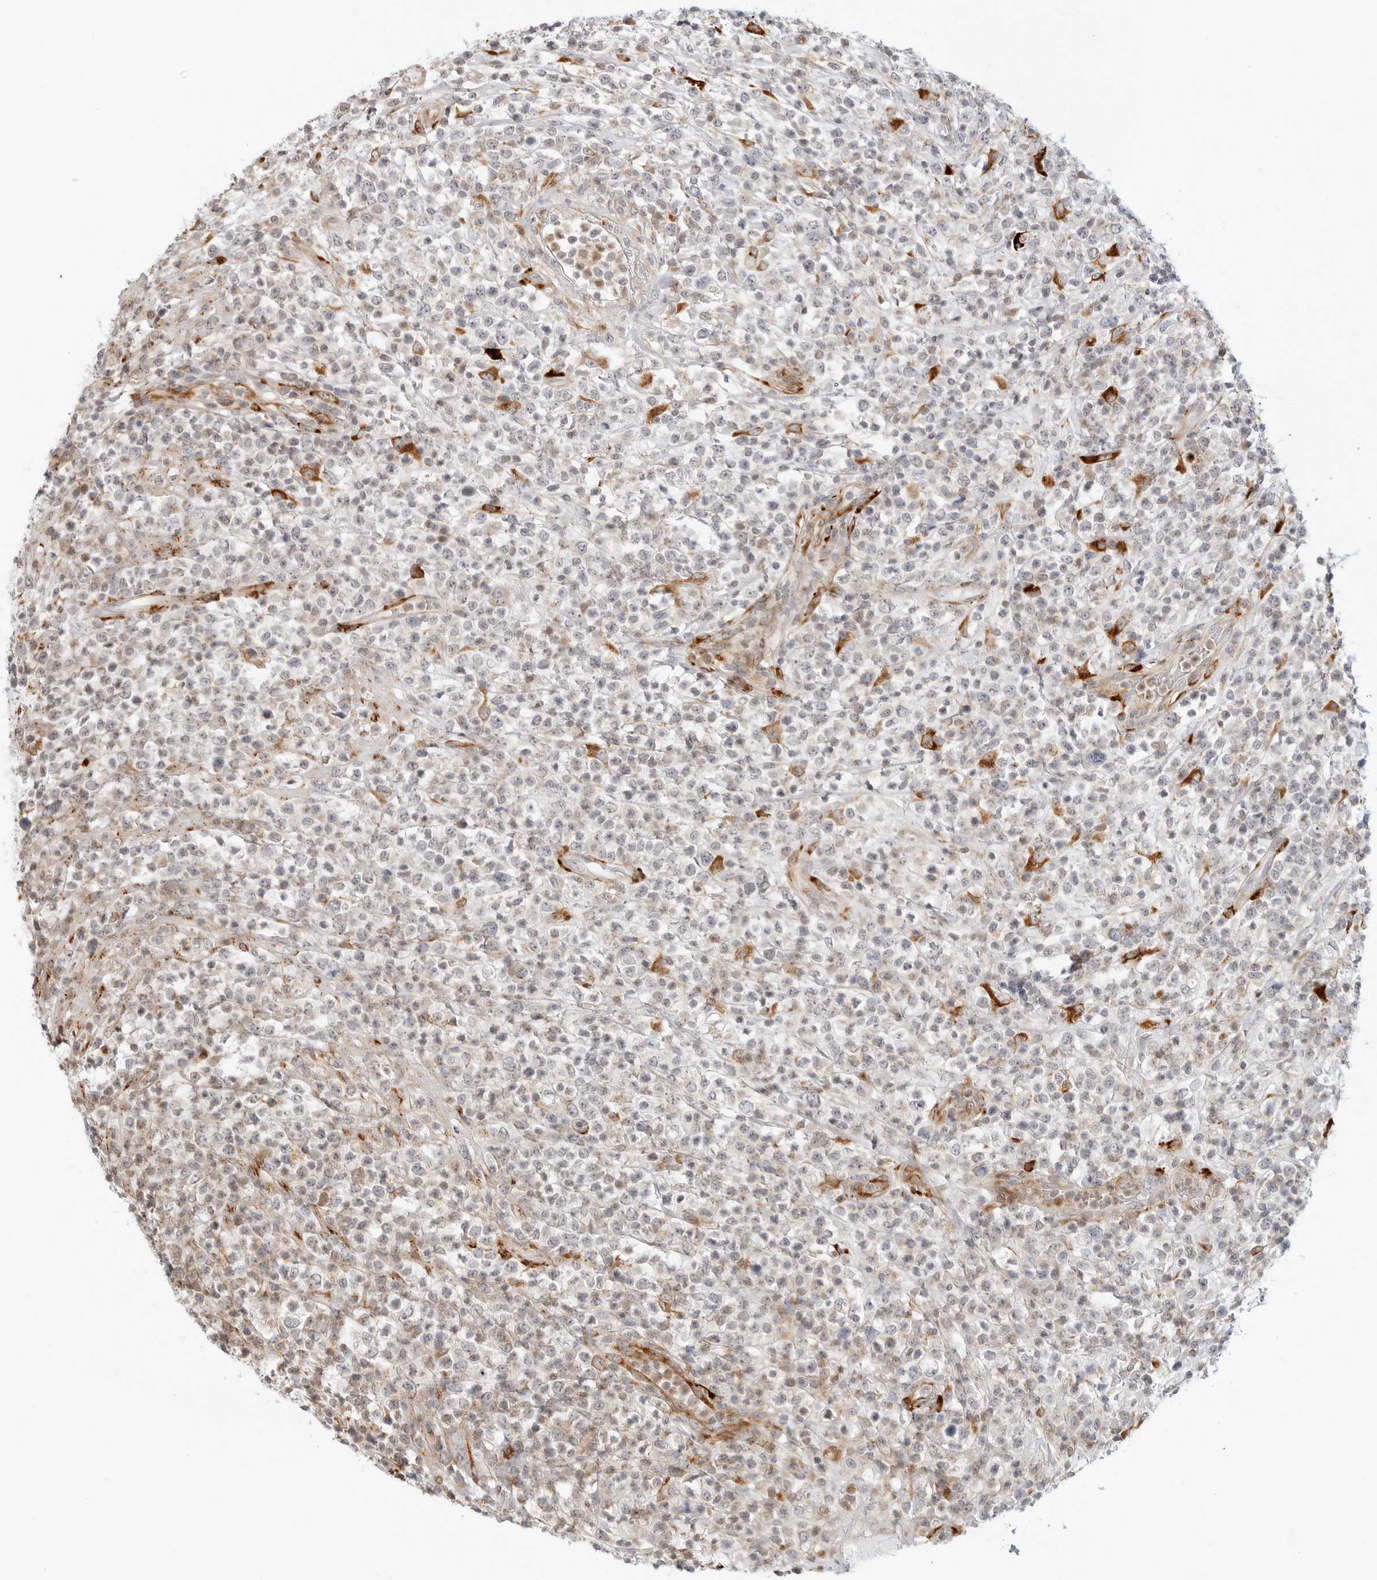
{"staining": {"intensity": "weak", "quantity": "<25%", "location": "cytoplasmic/membranous"}, "tissue": "lymphoma", "cell_type": "Tumor cells", "image_type": "cancer", "snomed": [{"axis": "morphology", "description": "Malignant lymphoma, non-Hodgkin's type, High grade"}, {"axis": "topography", "description": "Colon"}], "caption": "An immunohistochemistry (IHC) histopathology image of high-grade malignant lymphoma, non-Hodgkin's type is shown. There is no staining in tumor cells of high-grade malignant lymphoma, non-Hodgkin's type.", "gene": "C1QTNF1", "patient": {"sex": "female", "age": 53}}